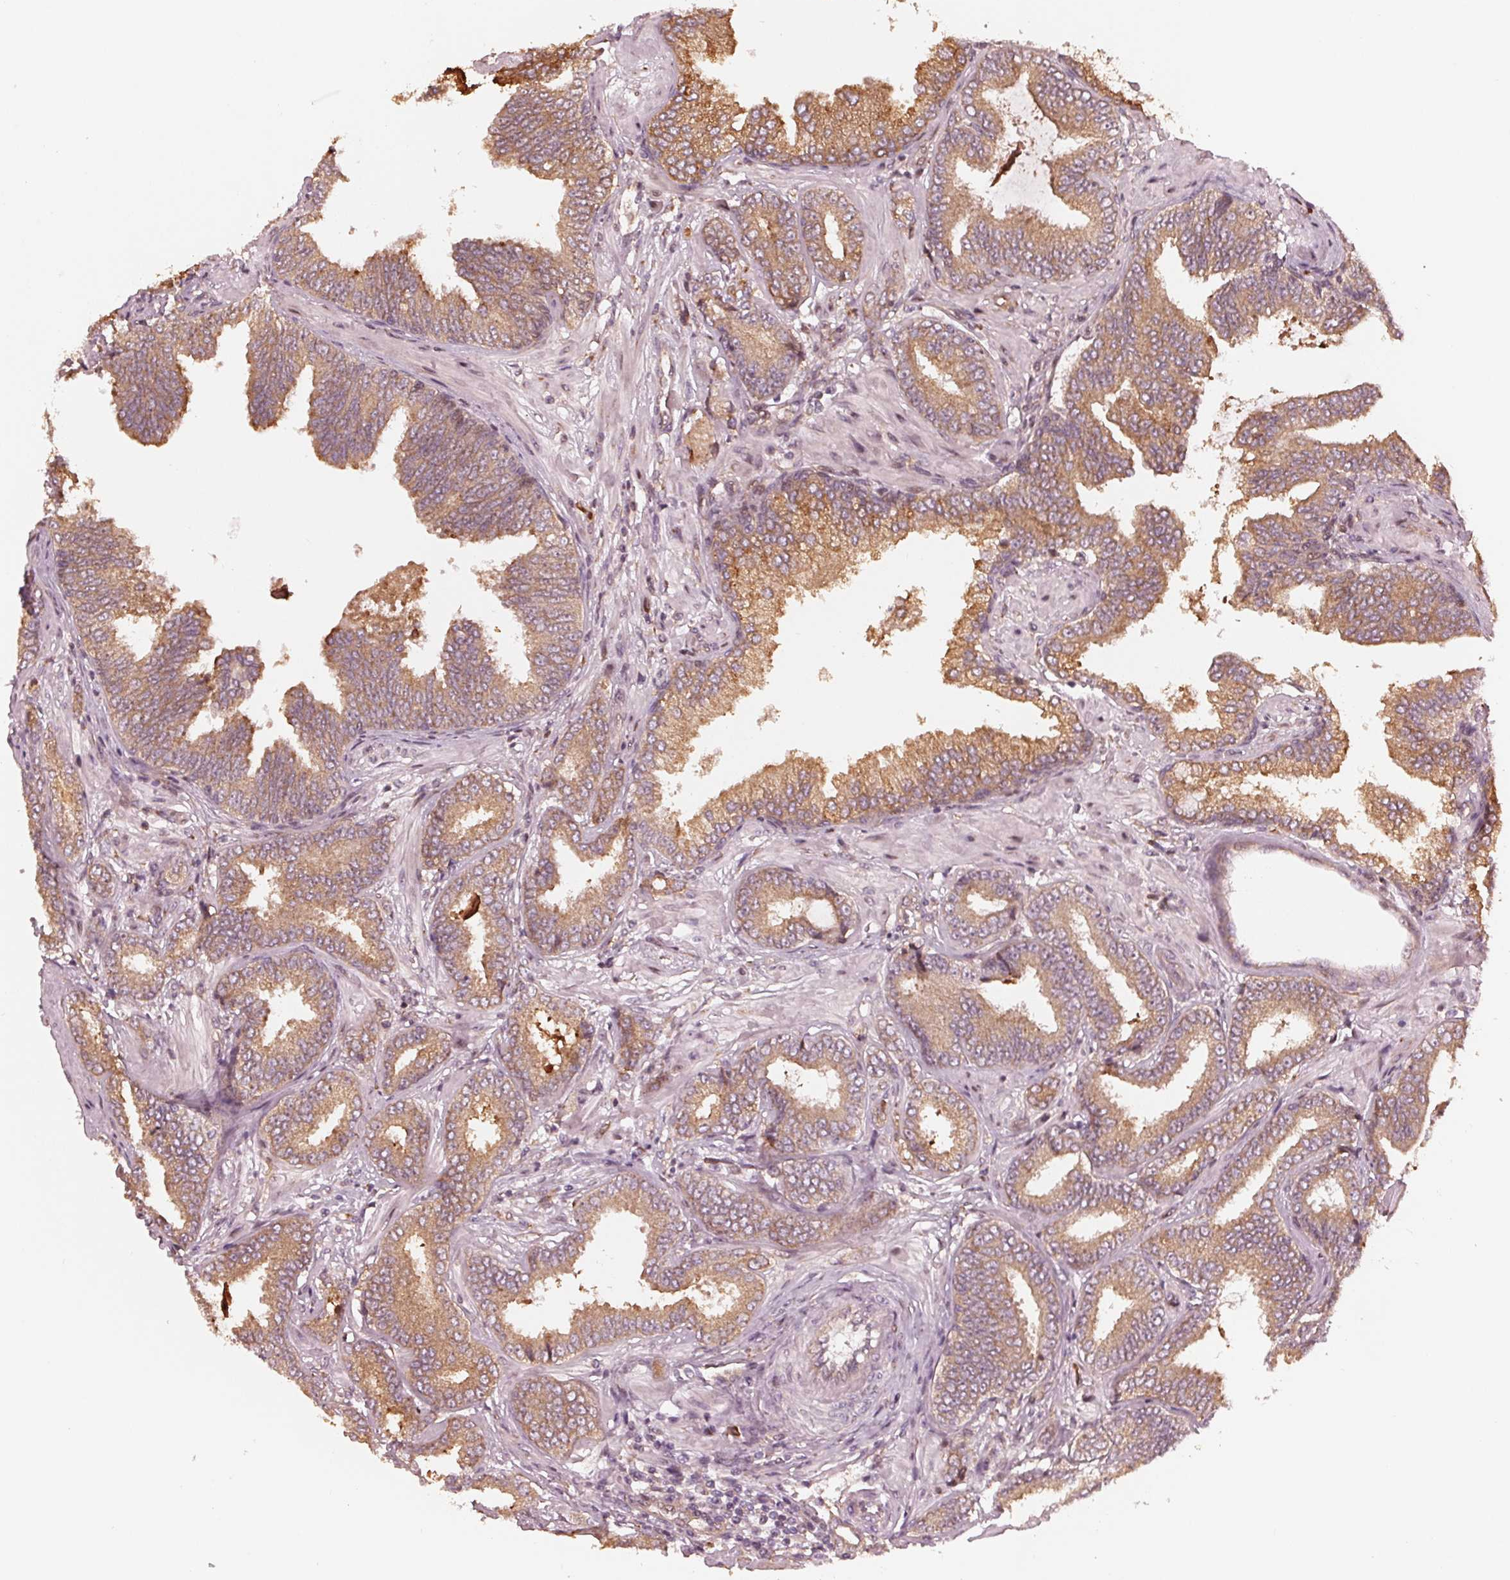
{"staining": {"intensity": "moderate", "quantity": ">75%", "location": "cytoplasmic/membranous"}, "tissue": "prostate cancer", "cell_type": "Tumor cells", "image_type": "cancer", "snomed": [{"axis": "morphology", "description": "Adenocarcinoma, Low grade"}, {"axis": "topography", "description": "Prostate"}], "caption": "Brown immunohistochemical staining in human prostate cancer (adenocarcinoma (low-grade)) exhibits moderate cytoplasmic/membranous expression in about >75% of tumor cells.", "gene": "CMIP", "patient": {"sex": "male", "age": 55}}